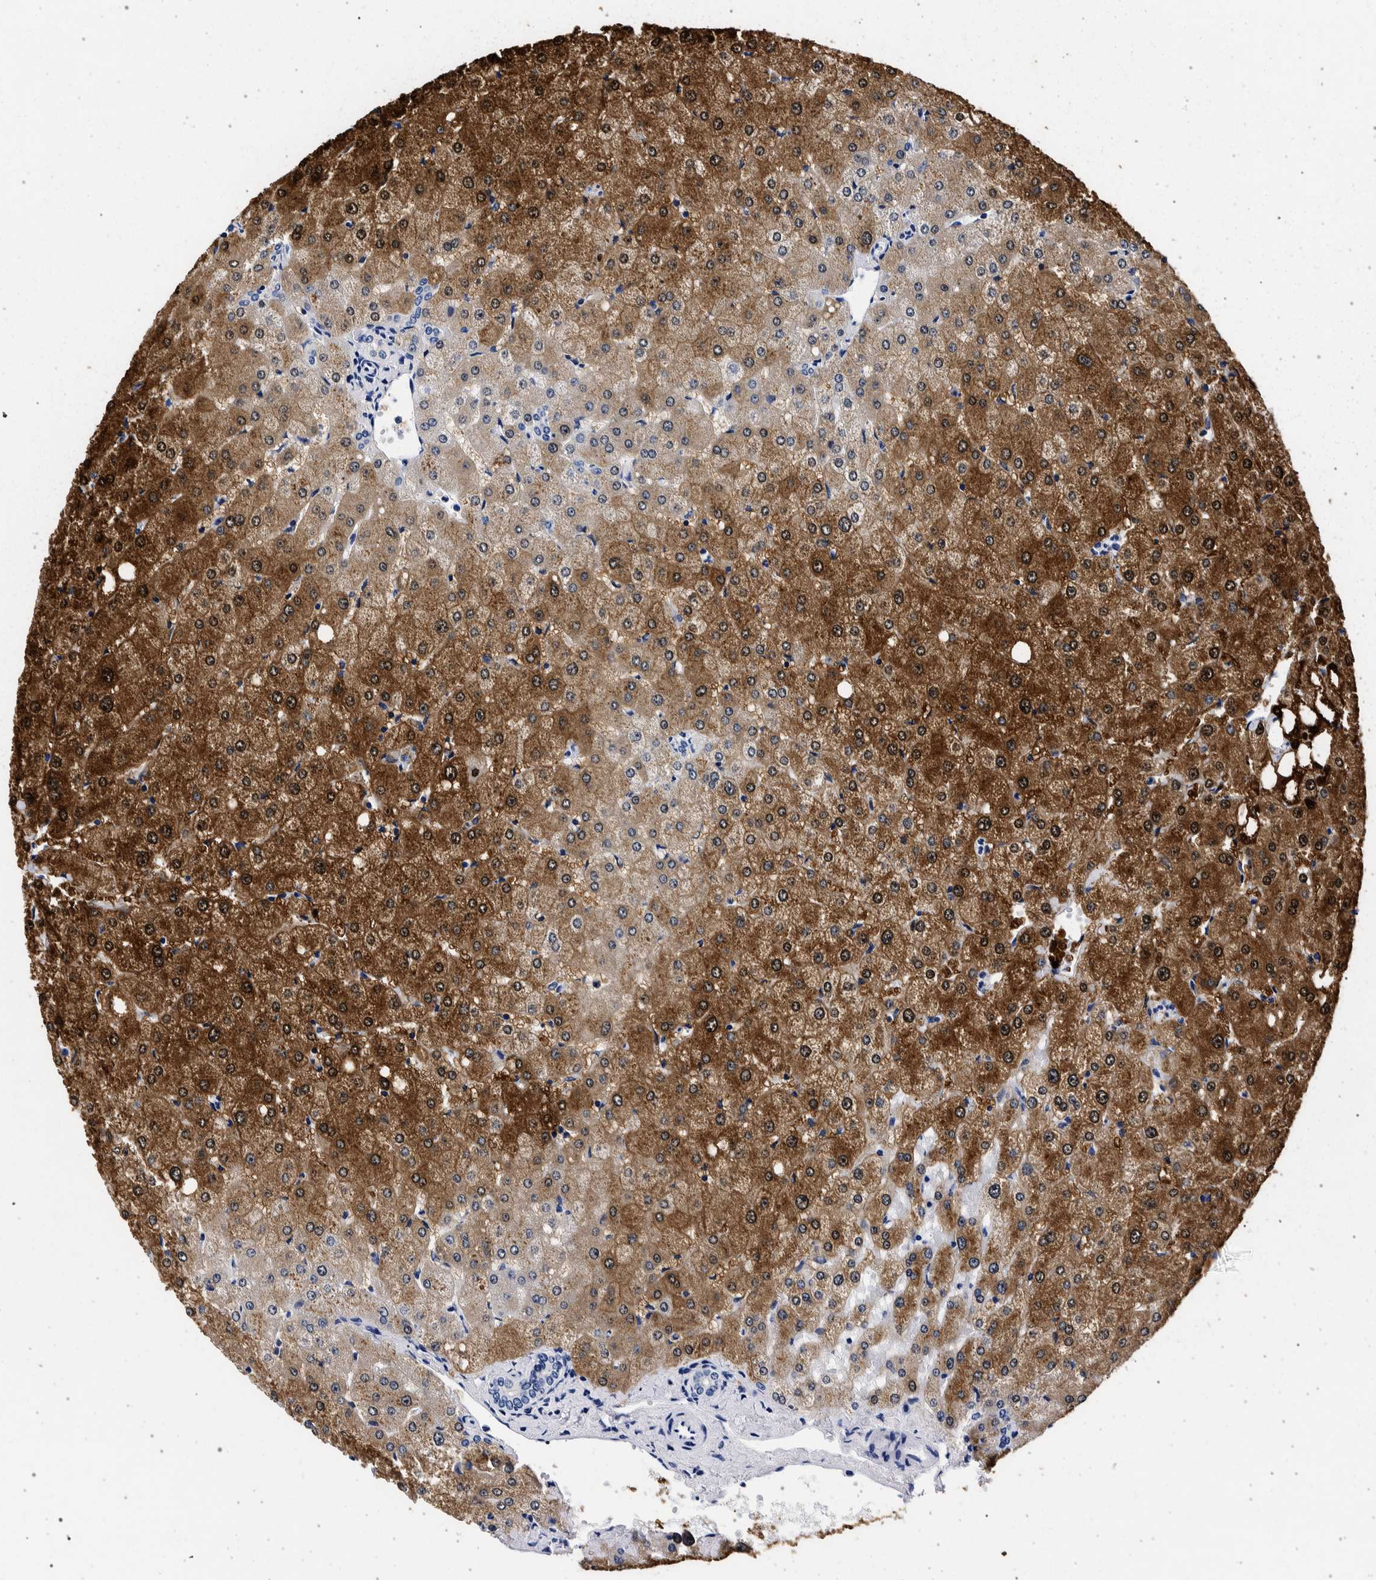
{"staining": {"intensity": "negative", "quantity": "none", "location": "none"}, "tissue": "liver", "cell_type": "Cholangiocytes", "image_type": "normal", "snomed": [{"axis": "morphology", "description": "Normal tissue, NOS"}, {"axis": "topography", "description": "Liver"}], "caption": "A photomicrograph of human liver is negative for staining in cholangiocytes. (DAB (3,3'-diaminobenzidine) immunohistochemistry (IHC), high magnification).", "gene": "NIBAN2", "patient": {"sex": "female", "age": 54}}